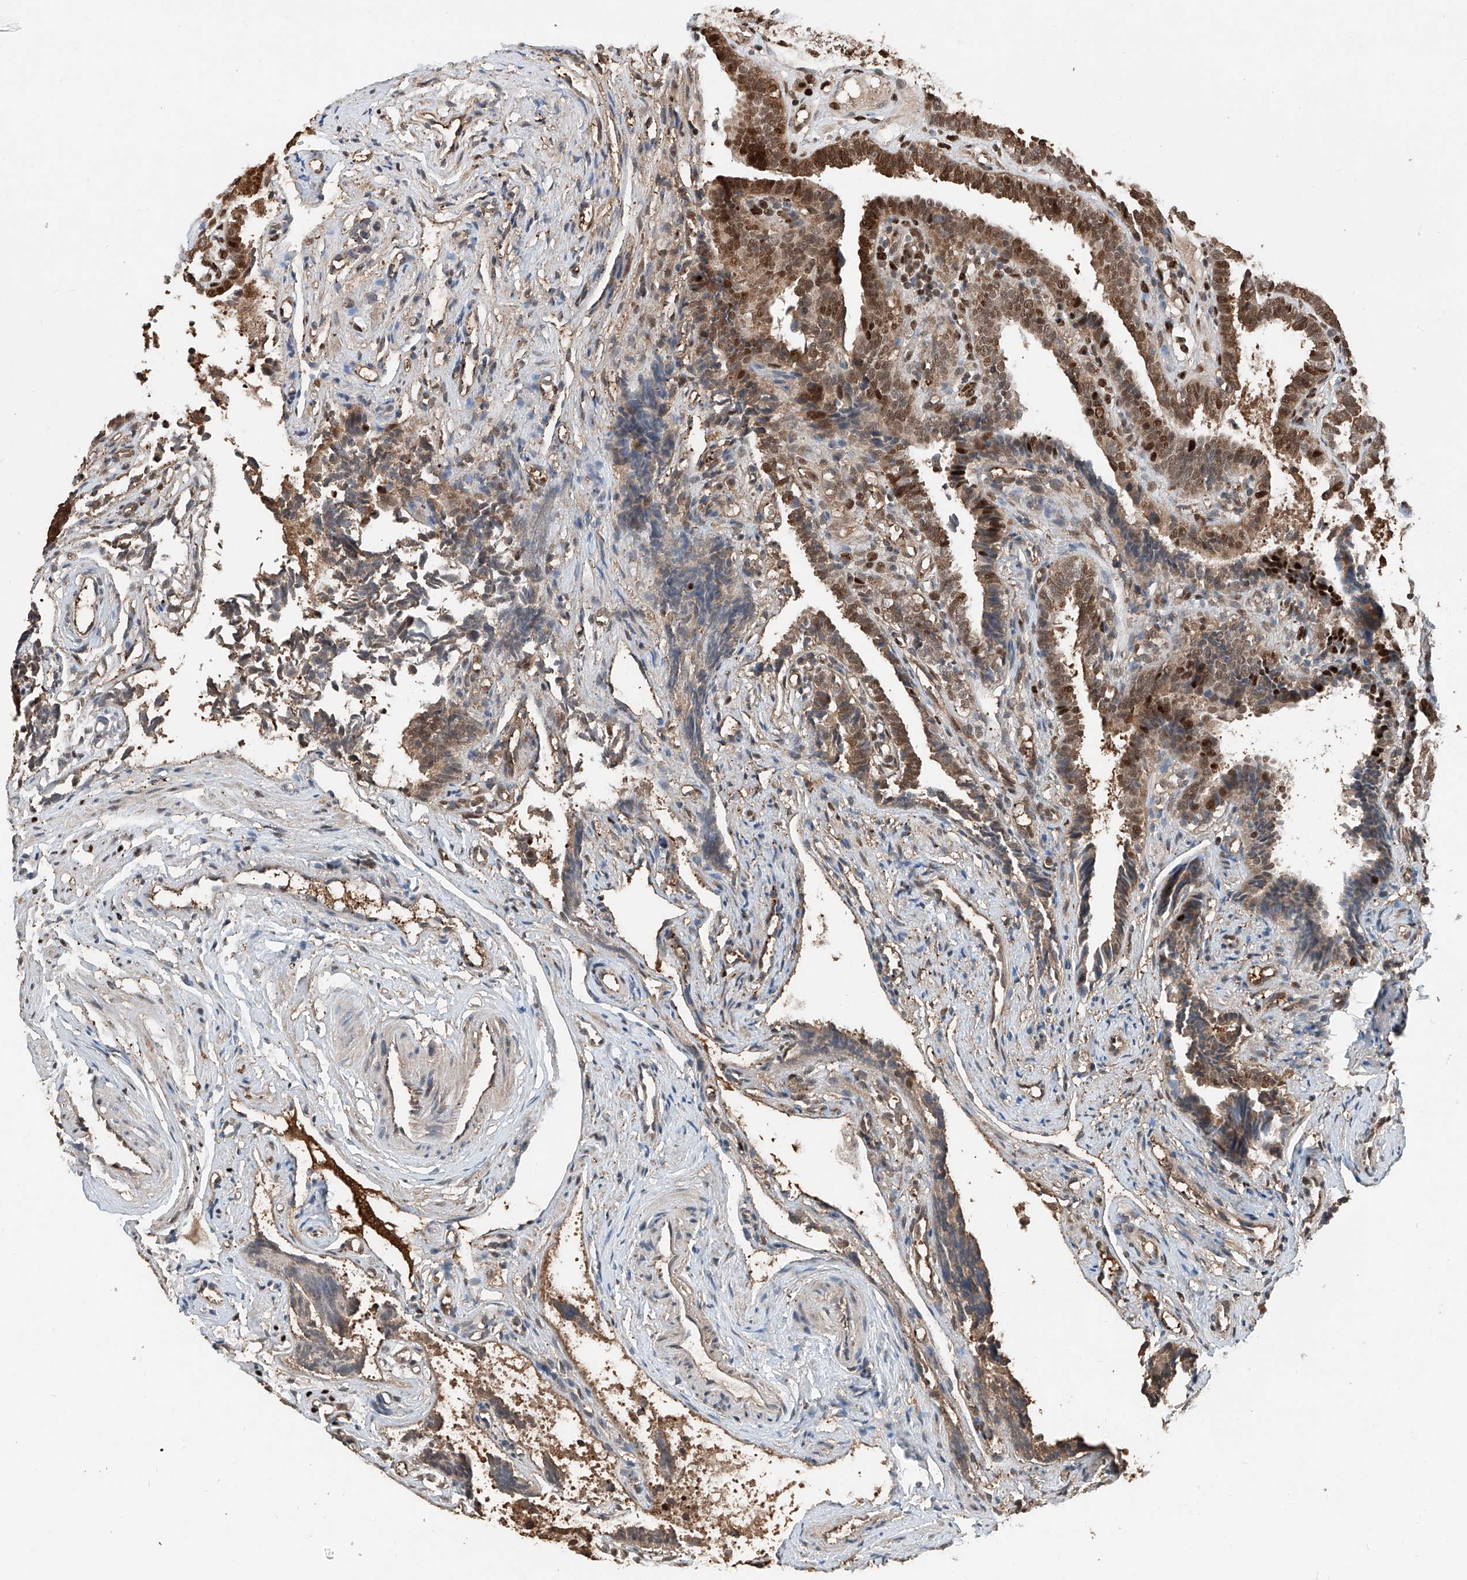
{"staining": {"intensity": "strong", "quantity": ">75%", "location": "cytoplasmic/membranous,nuclear"}, "tissue": "fallopian tube", "cell_type": "Glandular cells", "image_type": "normal", "snomed": [{"axis": "morphology", "description": "Normal tissue, NOS"}, {"axis": "topography", "description": "Fallopian tube"}], "caption": "Normal fallopian tube displays strong cytoplasmic/membranous,nuclear expression in approximately >75% of glandular cells, visualized by immunohistochemistry.", "gene": "RMND1", "patient": {"sex": "female", "age": 39}}